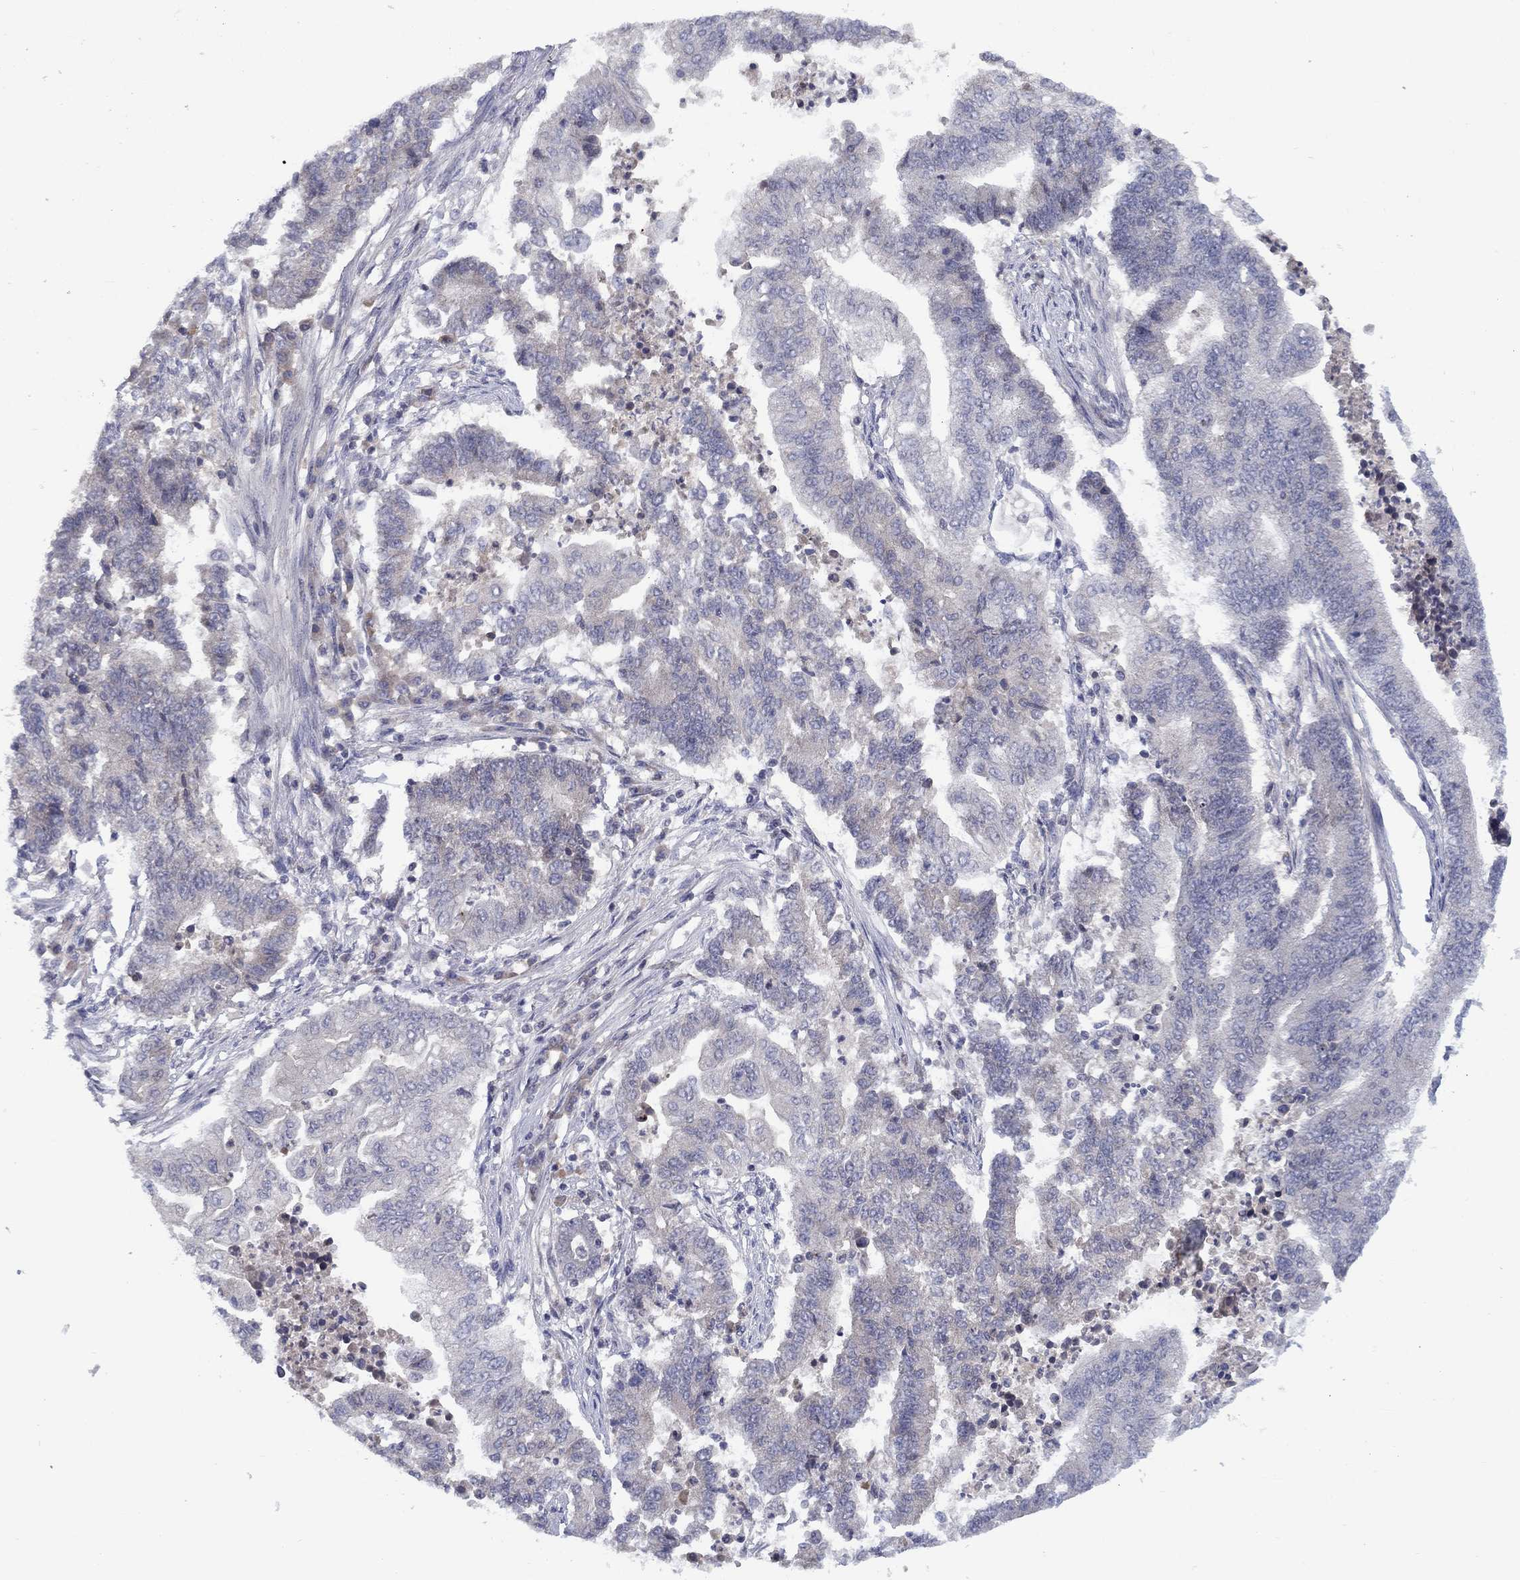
{"staining": {"intensity": "negative", "quantity": "none", "location": "none"}, "tissue": "endometrial cancer", "cell_type": "Tumor cells", "image_type": "cancer", "snomed": [{"axis": "morphology", "description": "Adenocarcinoma, NOS"}, {"axis": "topography", "description": "Uterus"}, {"axis": "topography", "description": "Endometrium"}], "caption": "The photomicrograph demonstrates no significant positivity in tumor cells of endometrial adenocarcinoma.", "gene": "CACNA1A", "patient": {"sex": "female", "age": 54}}